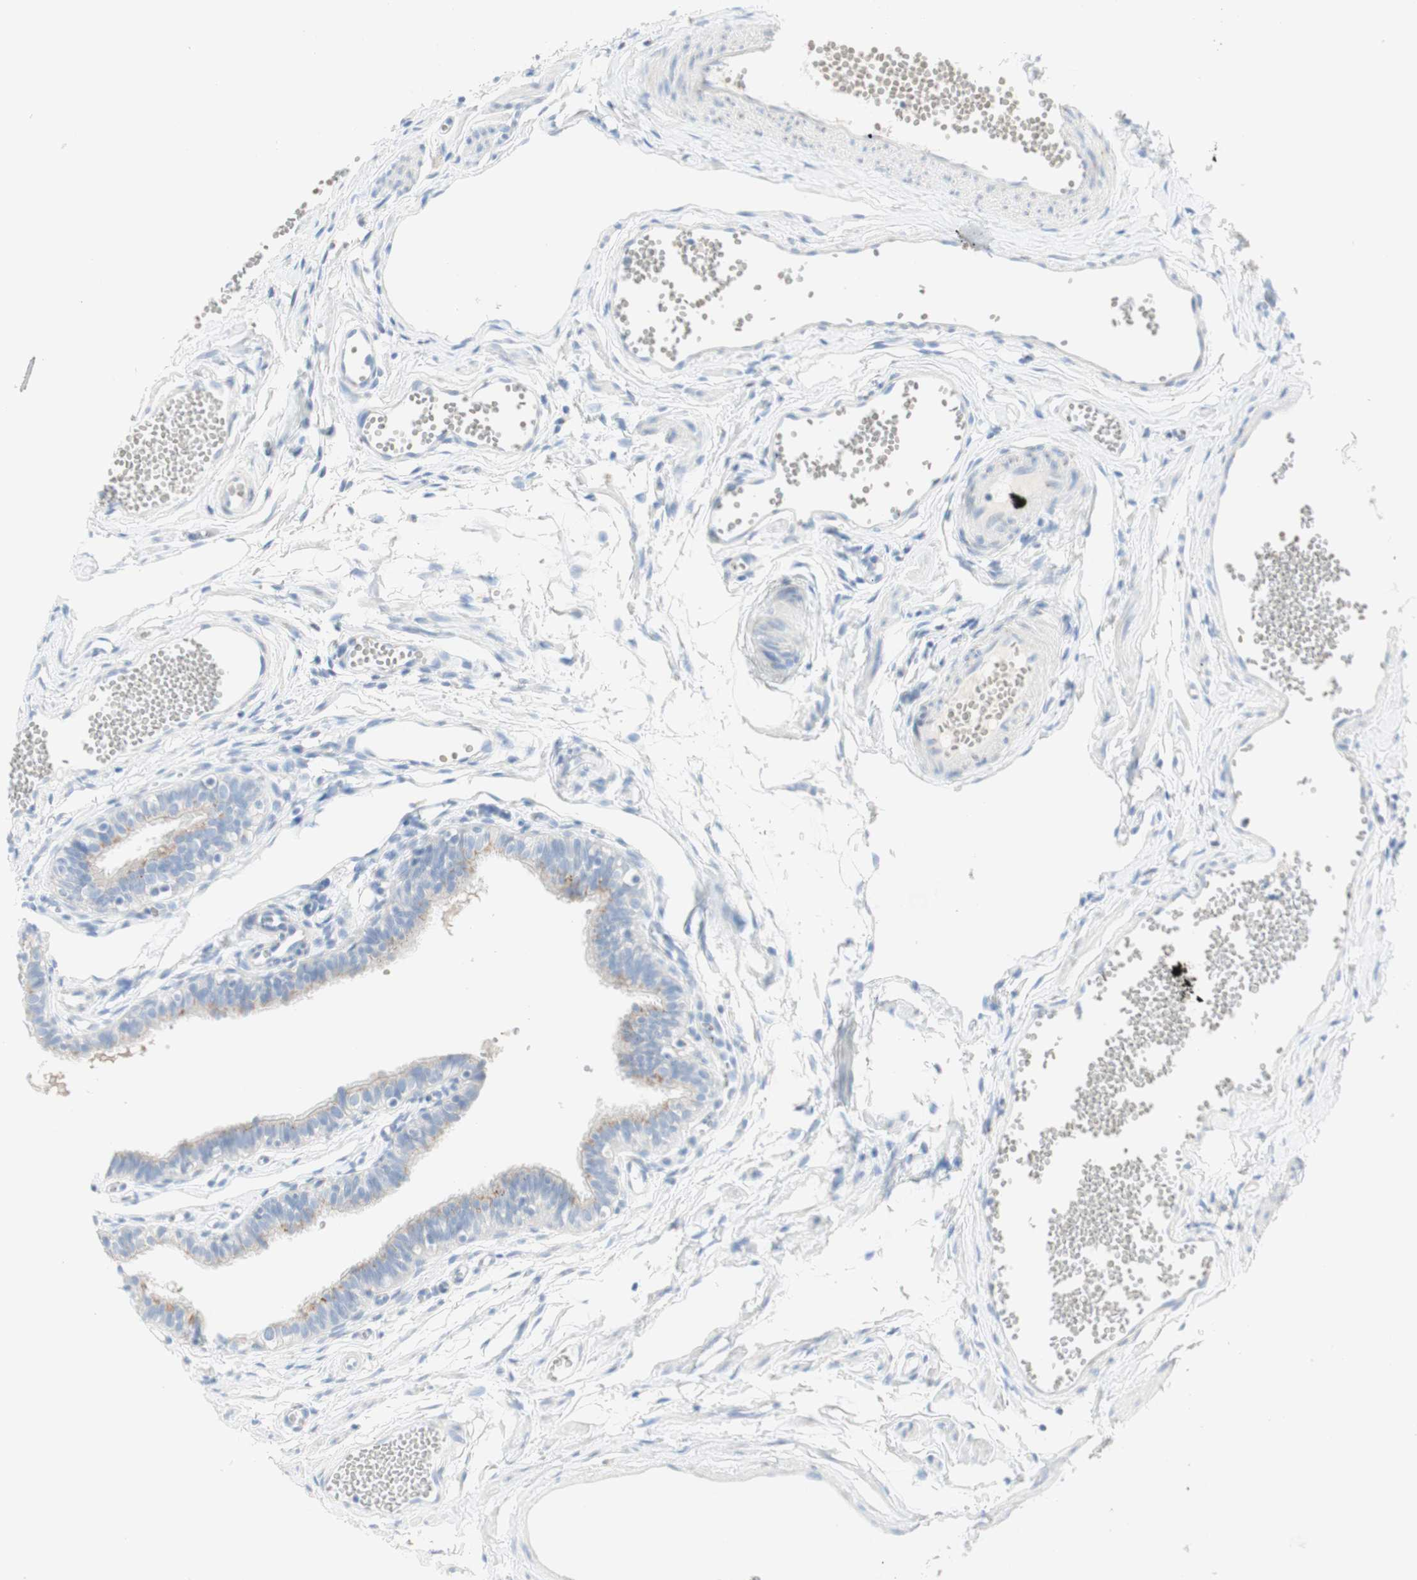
{"staining": {"intensity": "weak", "quantity": ">75%", "location": "cytoplasmic/membranous"}, "tissue": "fallopian tube", "cell_type": "Glandular cells", "image_type": "normal", "snomed": [{"axis": "morphology", "description": "Normal tissue, NOS"}, {"axis": "topography", "description": "Fallopian tube"}, {"axis": "topography", "description": "Placenta"}], "caption": "Weak cytoplasmic/membranous staining for a protein is present in about >75% of glandular cells of benign fallopian tube using immunohistochemistry.", "gene": "MANEA", "patient": {"sex": "female", "age": 34}}